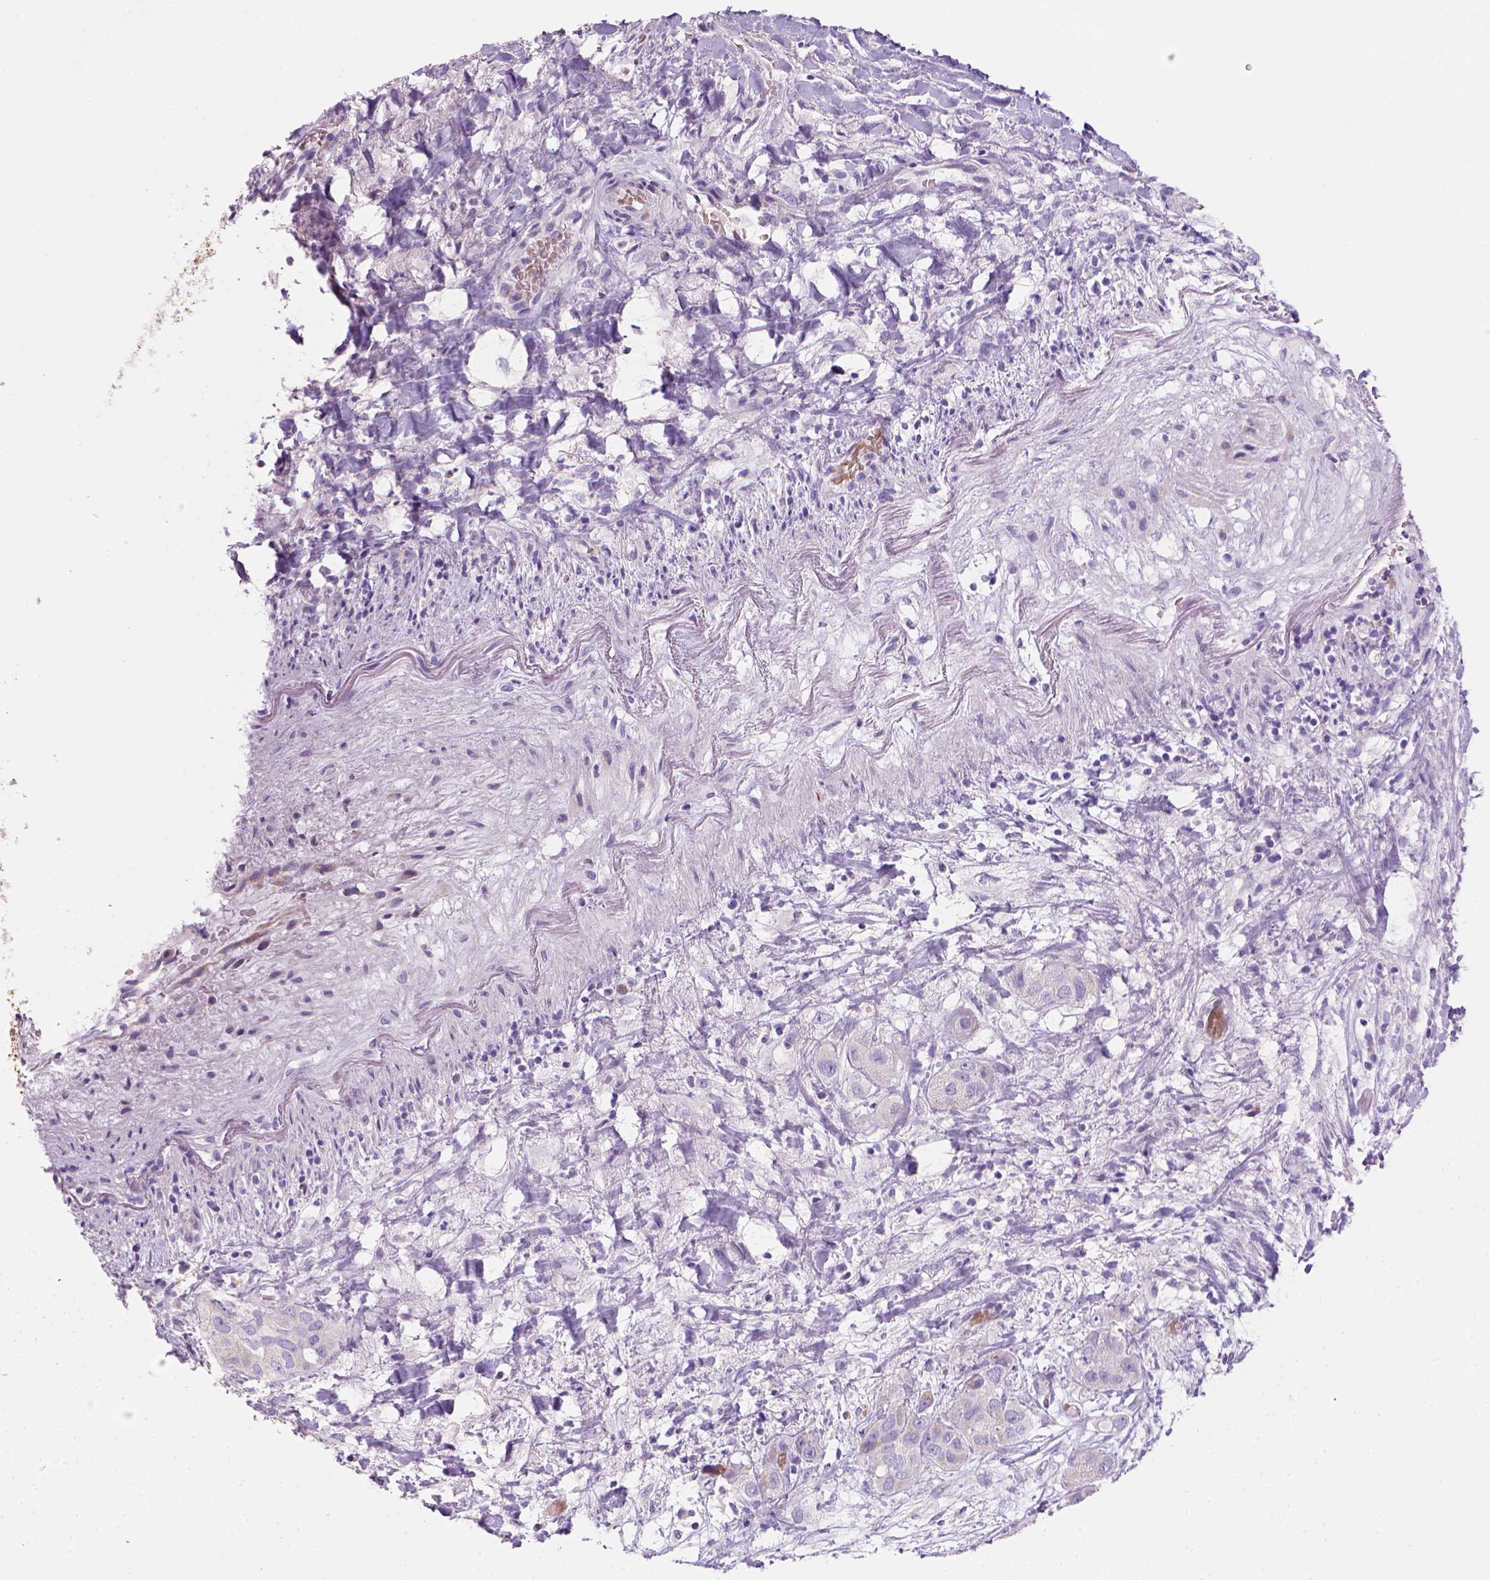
{"staining": {"intensity": "negative", "quantity": "none", "location": "none"}, "tissue": "liver cancer", "cell_type": "Tumor cells", "image_type": "cancer", "snomed": [{"axis": "morphology", "description": "Cholangiocarcinoma"}, {"axis": "topography", "description": "Liver"}], "caption": "The micrograph exhibits no significant positivity in tumor cells of liver cancer. (Stains: DAB (3,3'-diaminobenzidine) immunohistochemistry with hematoxylin counter stain, Microscopy: brightfield microscopy at high magnification).", "gene": "CES2", "patient": {"sex": "female", "age": 52}}